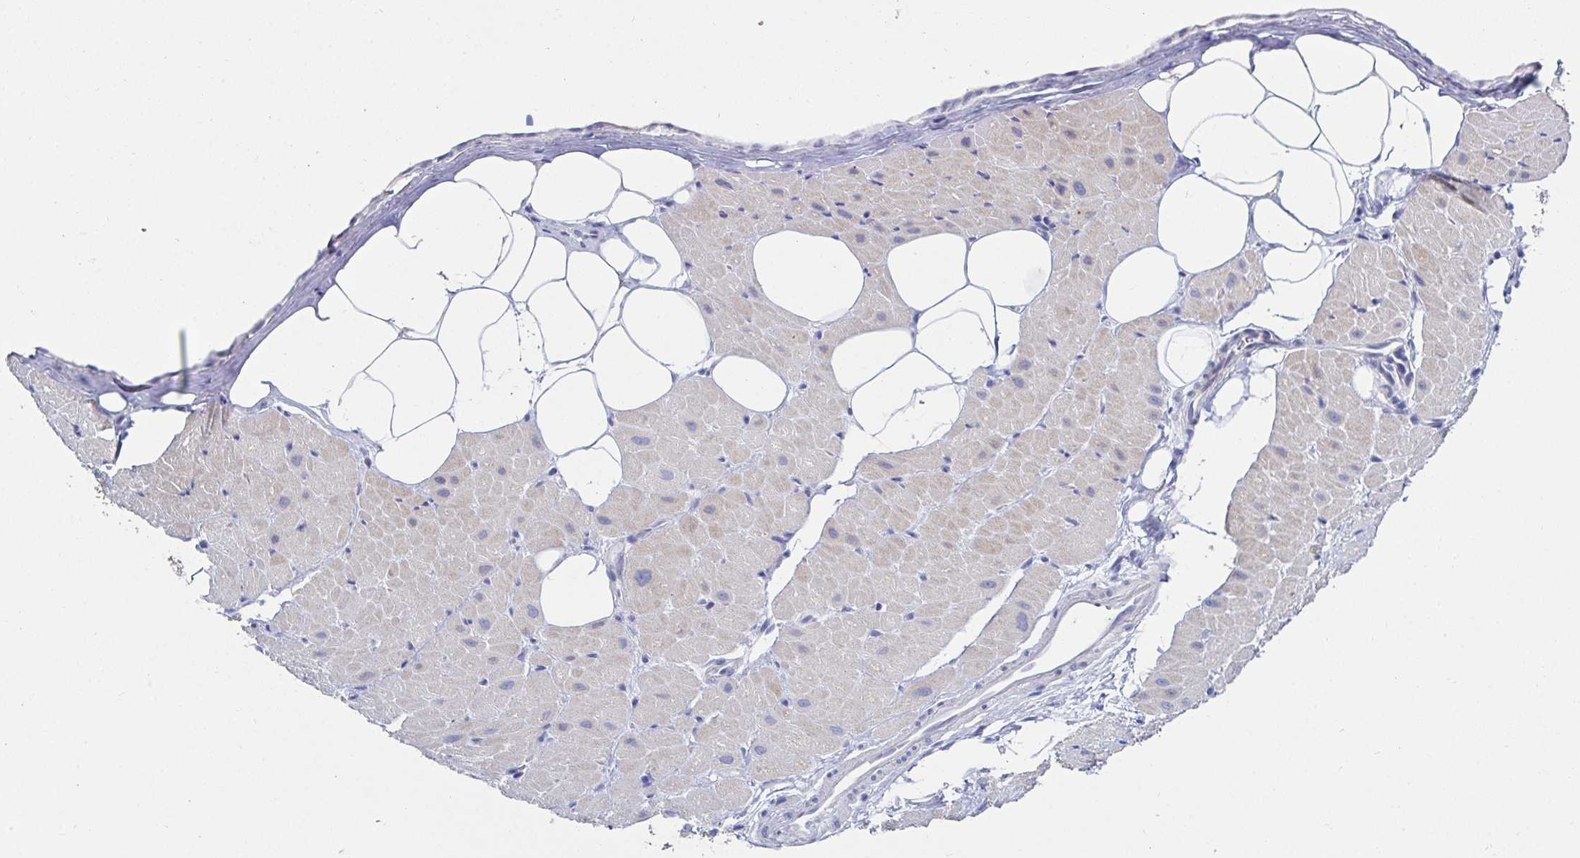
{"staining": {"intensity": "weak", "quantity": "25%-75%", "location": "cytoplasmic/membranous"}, "tissue": "heart muscle", "cell_type": "Cardiomyocytes", "image_type": "normal", "snomed": [{"axis": "morphology", "description": "Normal tissue, NOS"}, {"axis": "topography", "description": "Heart"}], "caption": "This image demonstrates immunohistochemistry staining of unremarkable human heart muscle, with low weak cytoplasmic/membranous positivity in approximately 25%-75% of cardiomyocytes.", "gene": "OR10K1", "patient": {"sex": "male", "age": 62}}